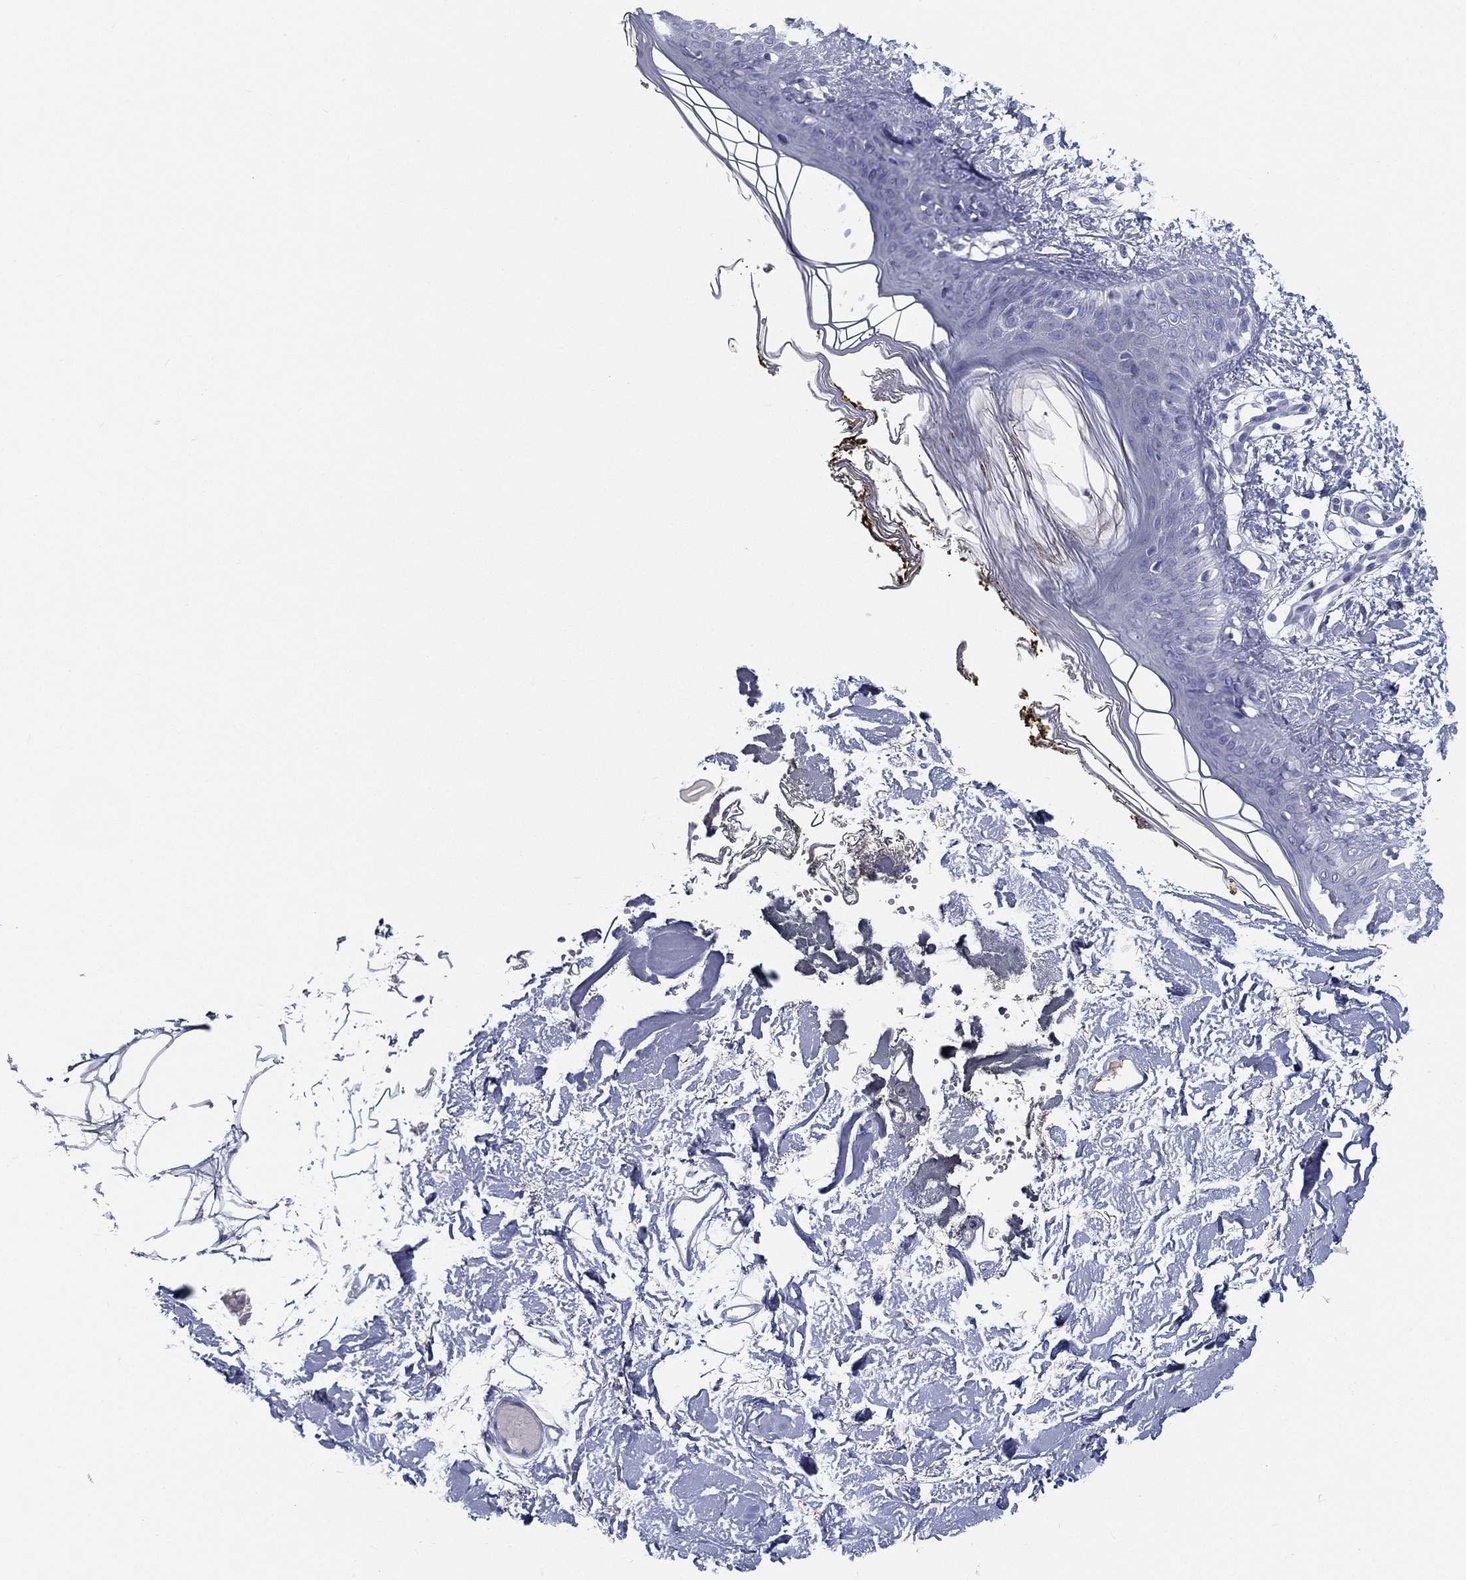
{"staining": {"intensity": "negative", "quantity": "none", "location": "none"}, "tissue": "skin", "cell_type": "Fibroblasts", "image_type": "normal", "snomed": [{"axis": "morphology", "description": "Normal tissue, NOS"}, {"axis": "topography", "description": "Skin"}], "caption": "The IHC photomicrograph has no significant staining in fibroblasts of skin.", "gene": "STS", "patient": {"sex": "female", "age": 34}}